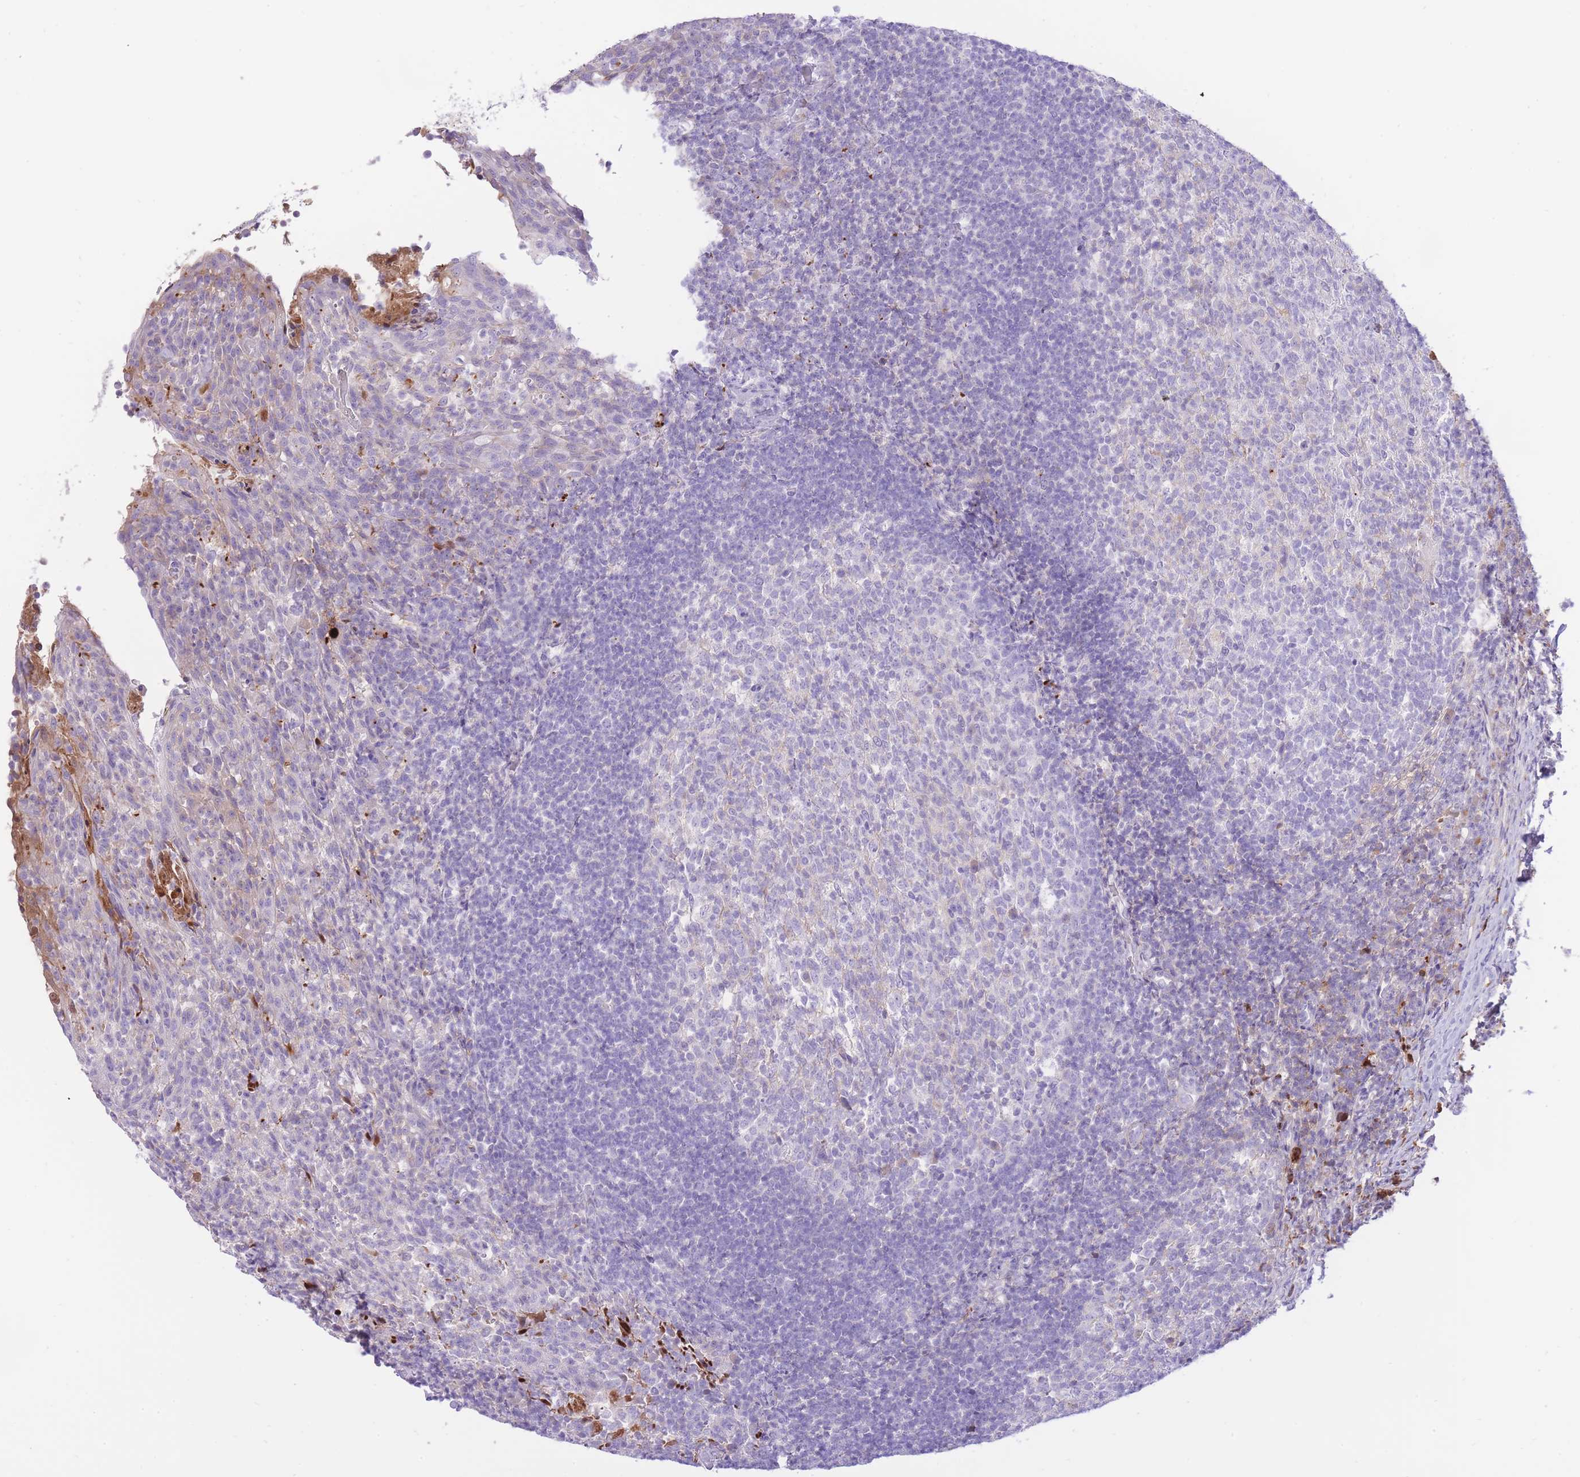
{"staining": {"intensity": "negative", "quantity": "none", "location": "none"}, "tissue": "tonsil", "cell_type": "Germinal center cells", "image_type": "normal", "snomed": [{"axis": "morphology", "description": "Normal tissue, NOS"}, {"axis": "topography", "description": "Tonsil"}], "caption": "There is no significant staining in germinal center cells of tonsil. The staining is performed using DAB (3,3'-diaminobenzidine) brown chromogen with nuclei counter-stained in using hematoxylin.", "gene": "HRG", "patient": {"sex": "female", "age": 10}}